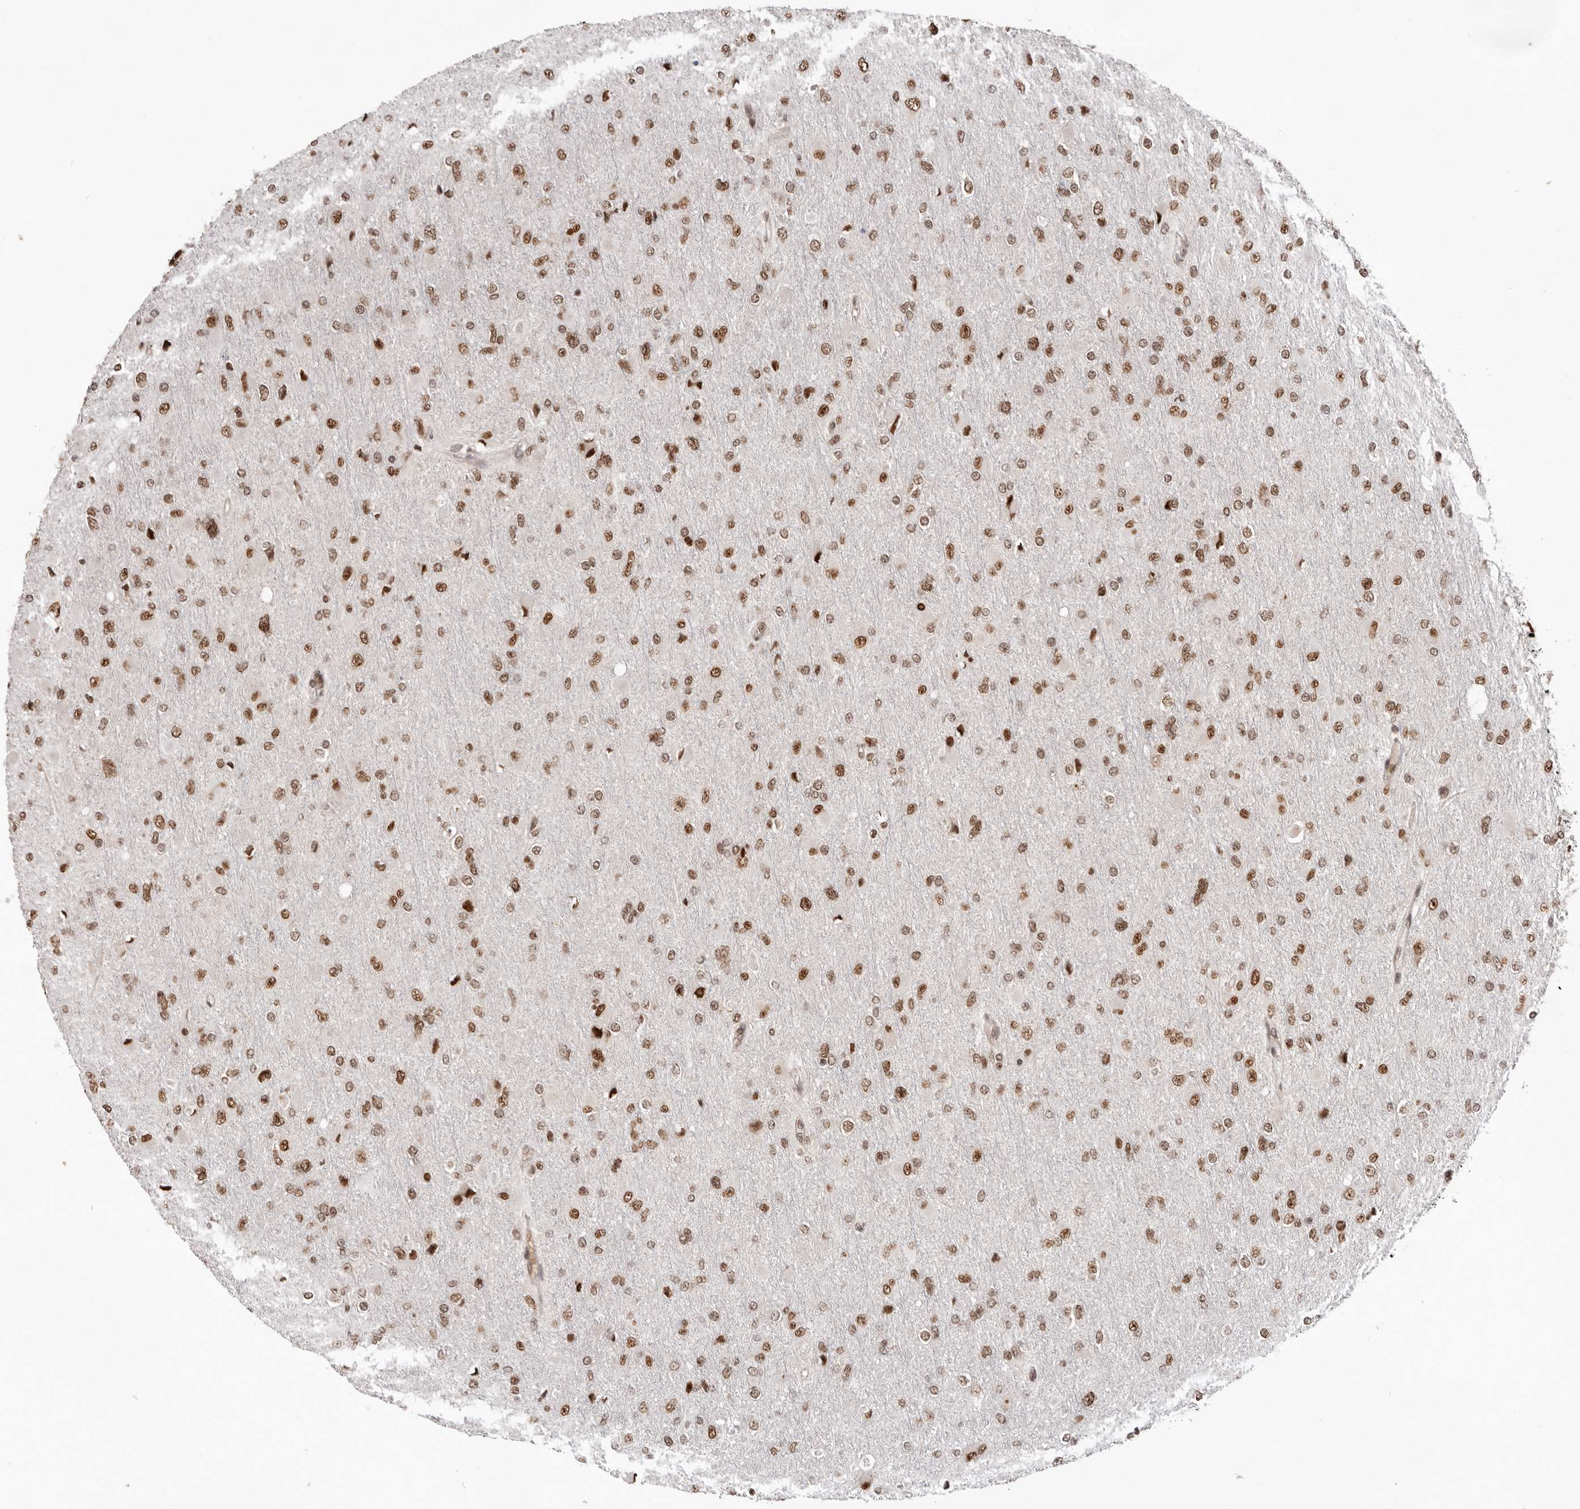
{"staining": {"intensity": "moderate", "quantity": ">75%", "location": "nuclear"}, "tissue": "glioma", "cell_type": "Tumor cells", "image_type": "cancer", "snomed": [{"axis": "morphology", "description": "Glioma, malignant, High grade"}, {"axis": "topography", "description": "Cerebral cortex"}], "caption": "IHC (DAB) staining of human glioma shows moderate nuclear protein expression in approximately >75% of tumor cells. The staining was performed using DAB, with brown indicating positive protein expression. Nuclei are stained blue with hematoxylin.", "gene": "CHTOP", "patient": {"sex": "female", "age": 36}}